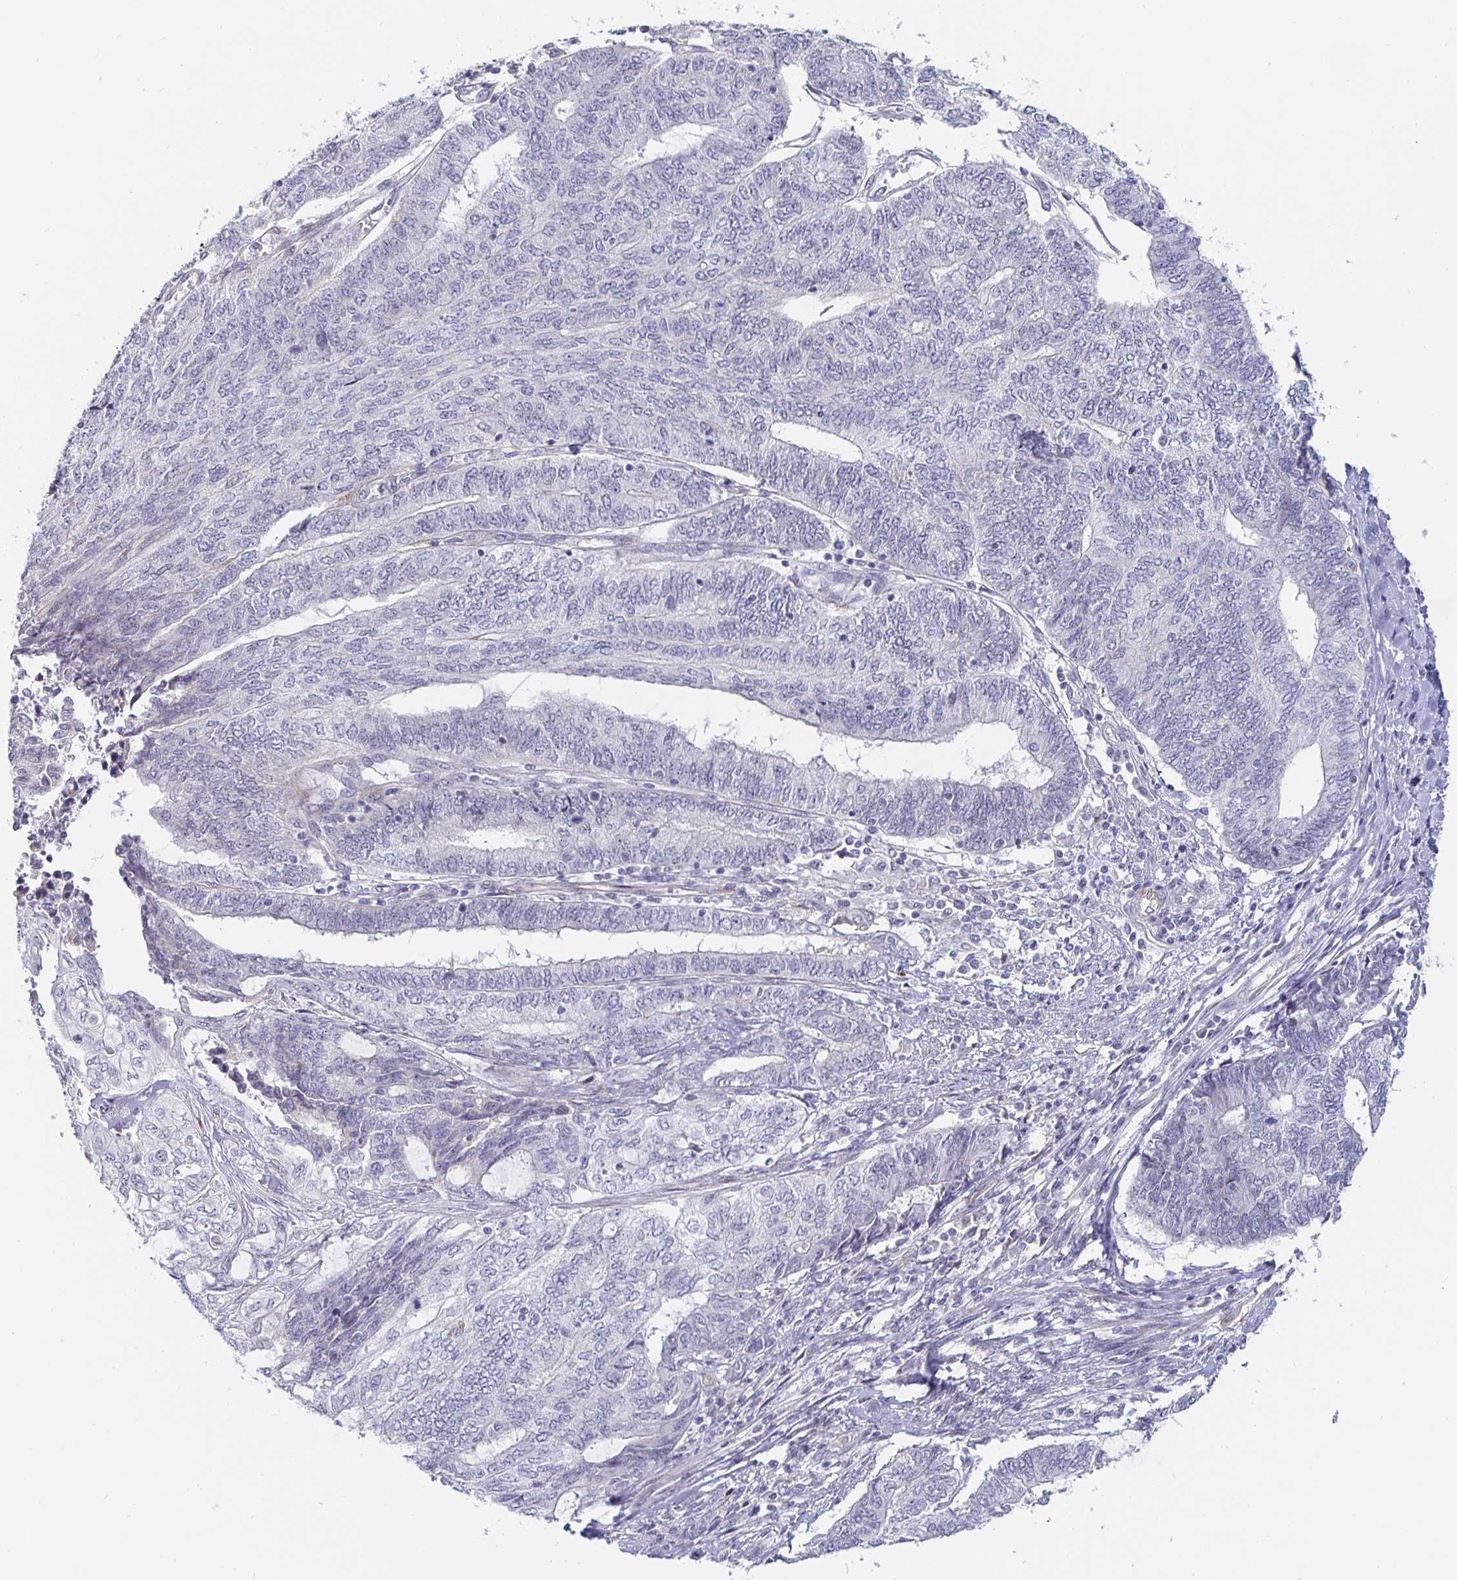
{"staining": {"intensity": "negative", "quantity": "none", "location": "none"}, "tissue": "endometrial cancer", "cell_type": "Tumor cells", "image_type": "cancer", "snomed": [{"axis": "morphology", "description": "Adenocarcinoma, NOS"}, {"axis": "topography", "description": "Uterus"}, {"axis": "topography", "description": "Endometrium"}], "caption": "High power microscopy photomicrograph of an immunohistochemistry (IHC) histopathology image of adenocarcinoma (endometrial), revealing no significant staining in tumor cells.", "gene": "S100G", "patient": {"sex": "female", "age": 70}}